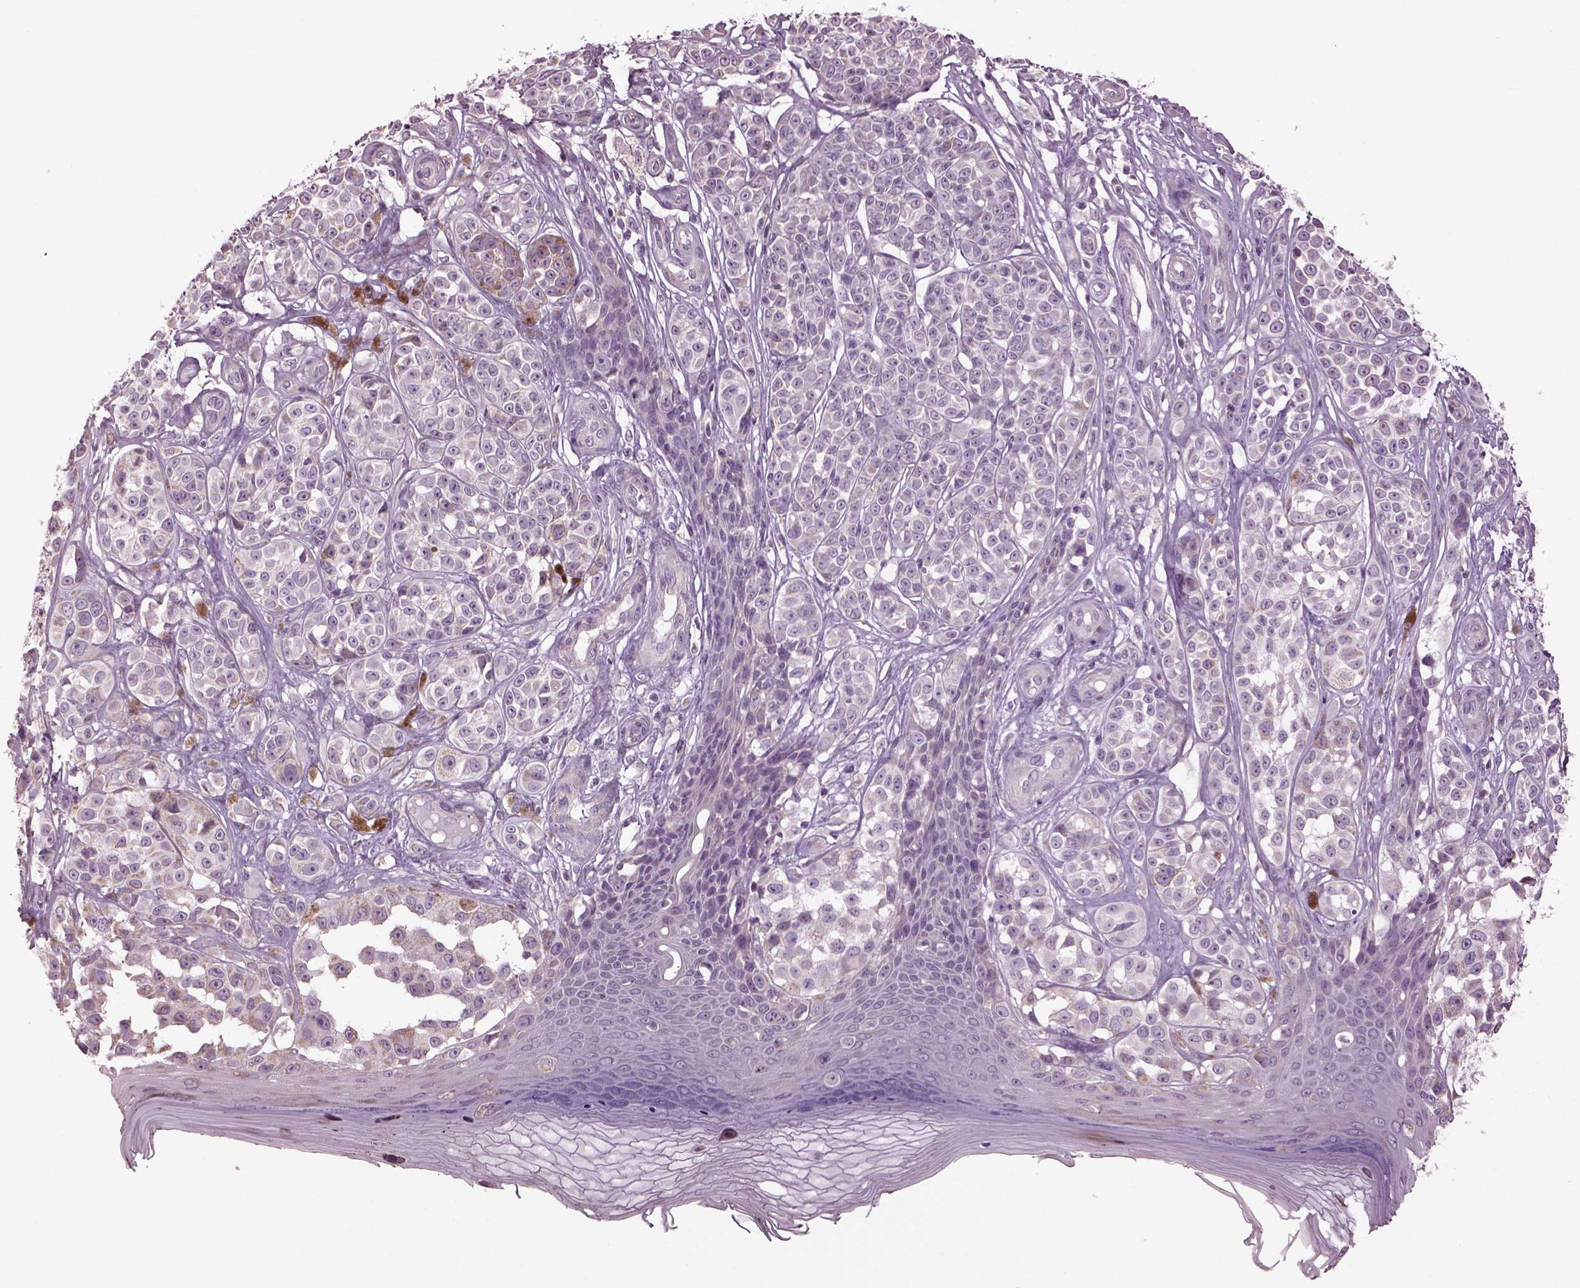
{"staining": {"intensity": "negative", "quantity": "none", "location": "none"}, "tissue": "melanoma", "cell_type": "Tumor cells", "image_type": "cancer", "snomed": [{"axis": "morphology", "description": "Malignant melanoma, NOS"}, {"axis": "topography", "description": "Skin"}], "caption": "Malignant melanoma was stained to show a protein in brown. There is no significant staining in tumor cells.", "gene": "SPATA7", "patient": {"sex": "female", "age": 90}}